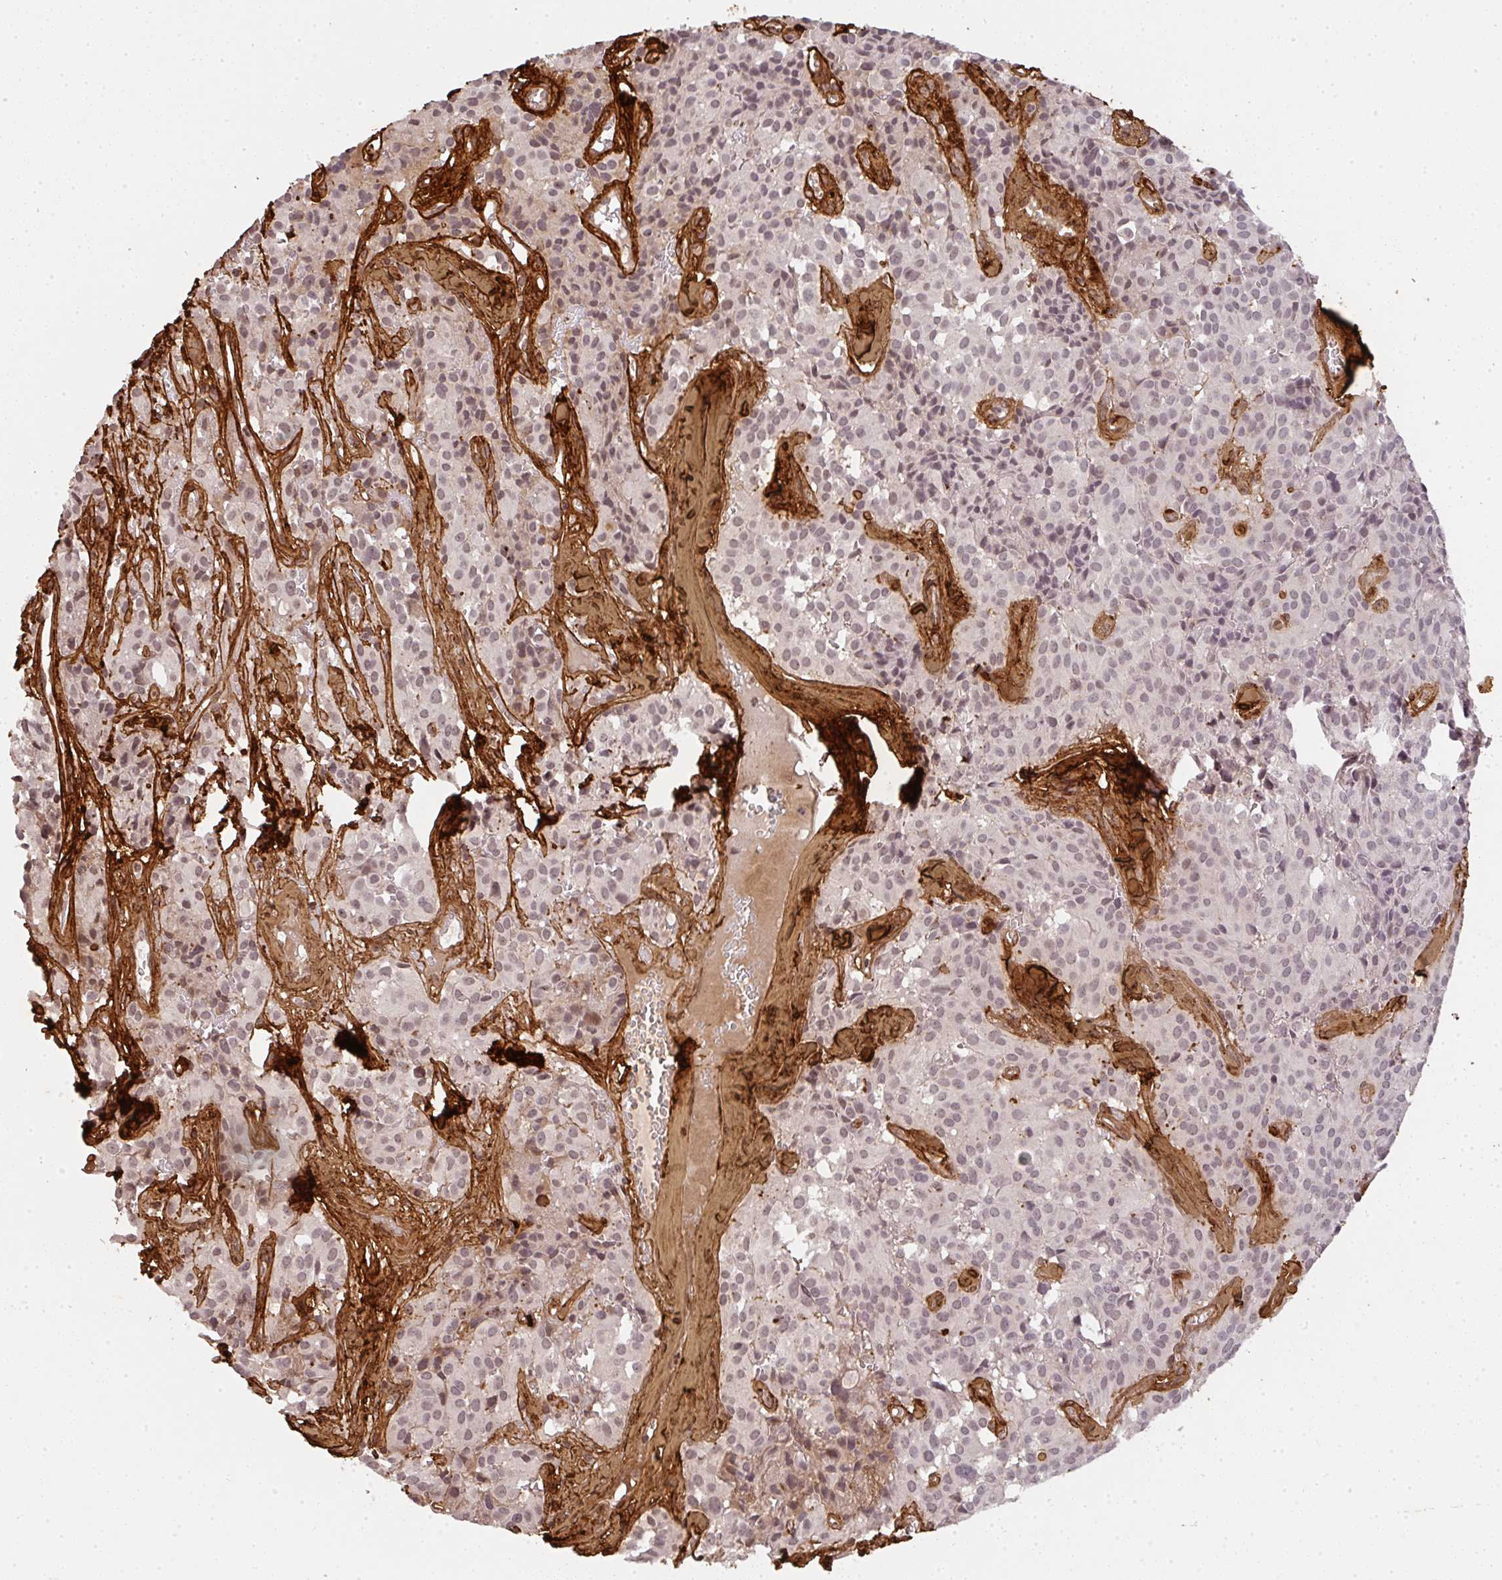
{"staining": {"intensity": "negative", "quantity": "none", "location": "none"}, "tissue": "glioma", "cell_type": "Tumor cells", "image_type": "cancer", "snomed": [{"axis": "morphology", "description": "Glioma, malignant, Low grade"}, {"axis": "topography", "description": "Brain"}], "caption": "High magnification brightfield microscopy of malignant glioma (low-grade) stained with DAB (3,3'-diaminobenzidine) (brown) and counterstained with hematoxylin (blue): tumor cells show no significant positivity. (DAB (3,3'-diaminobenzidine) immunohistochemistry (IHC) visualized using brightfield microscopy, high magnification).", "gene": "COL3A1", "patient": {"sex": "male", "age": 42}}